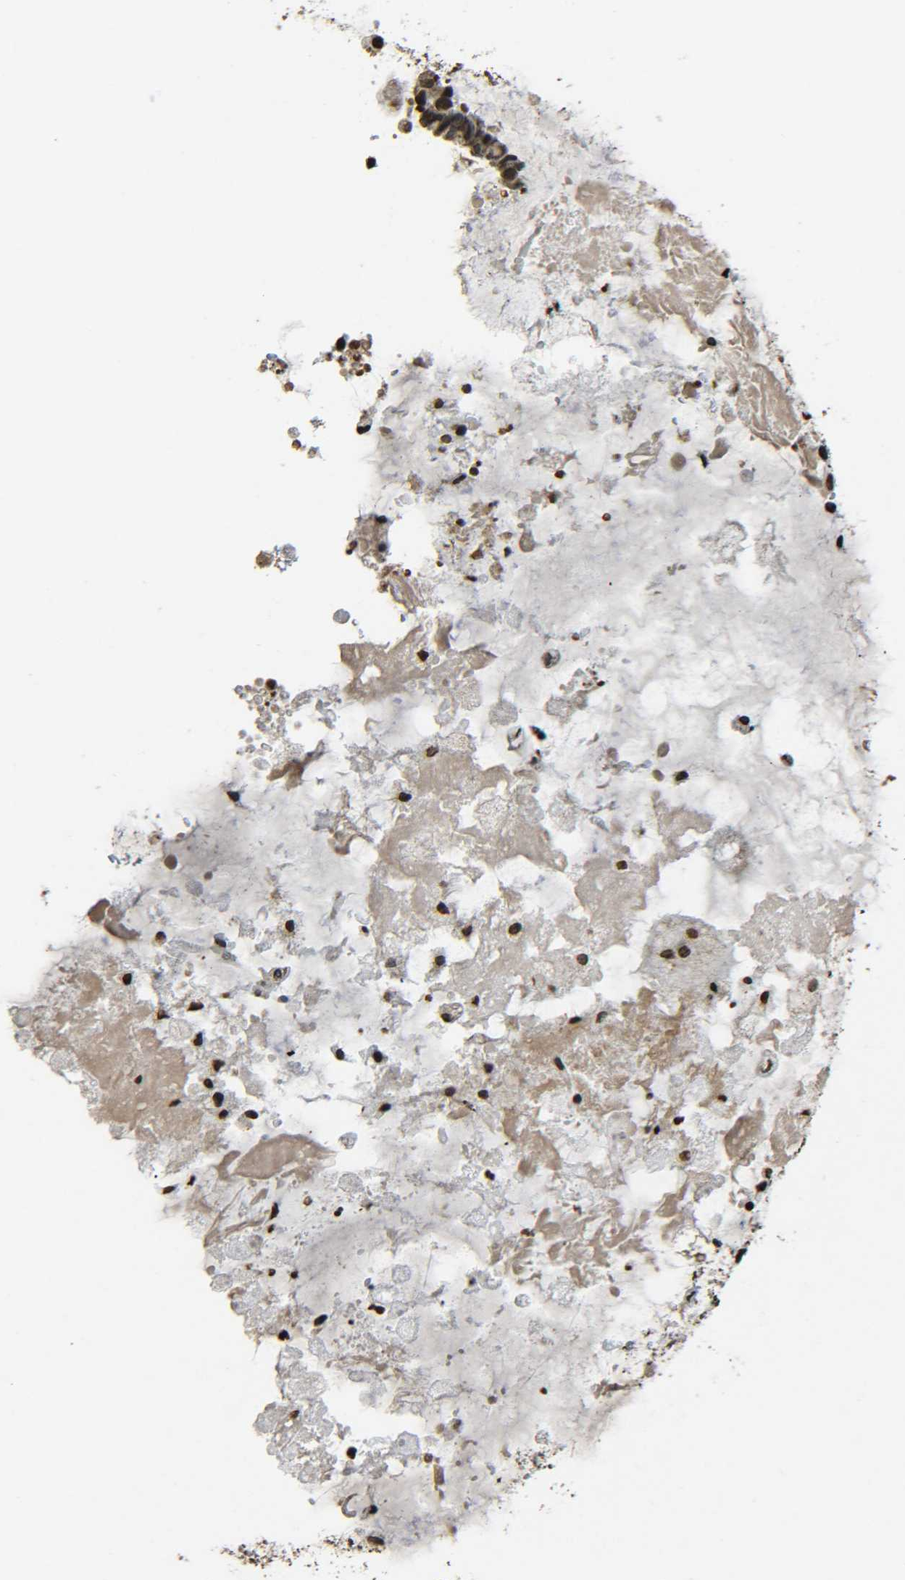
{"staining": {"intensity": "moderate", "quantity": ">75%", "location": "cytoplasmic/membranous,nuclear"}, "tissue": "ovarian cancer", "cell_type": "Tumor cells", "image_type": "cancer", "snomed": [{"axis": "morphology", "description": "Cystadenocarcinoma, mucinous, NOS"}, {"axis": "topography", "description": "Ovary"}], "caption": "Protein staining of ovarian mucinous cystadenocarcinoma tissue demonstrates moderate cytoplasmic/membranous and nuclear staining in approximately >75% of tumor cells. (IHC, brightfield microscopy, high magnification).", "gene": "NEUROG2", "patient": {"sex": "female", "age": 80}}